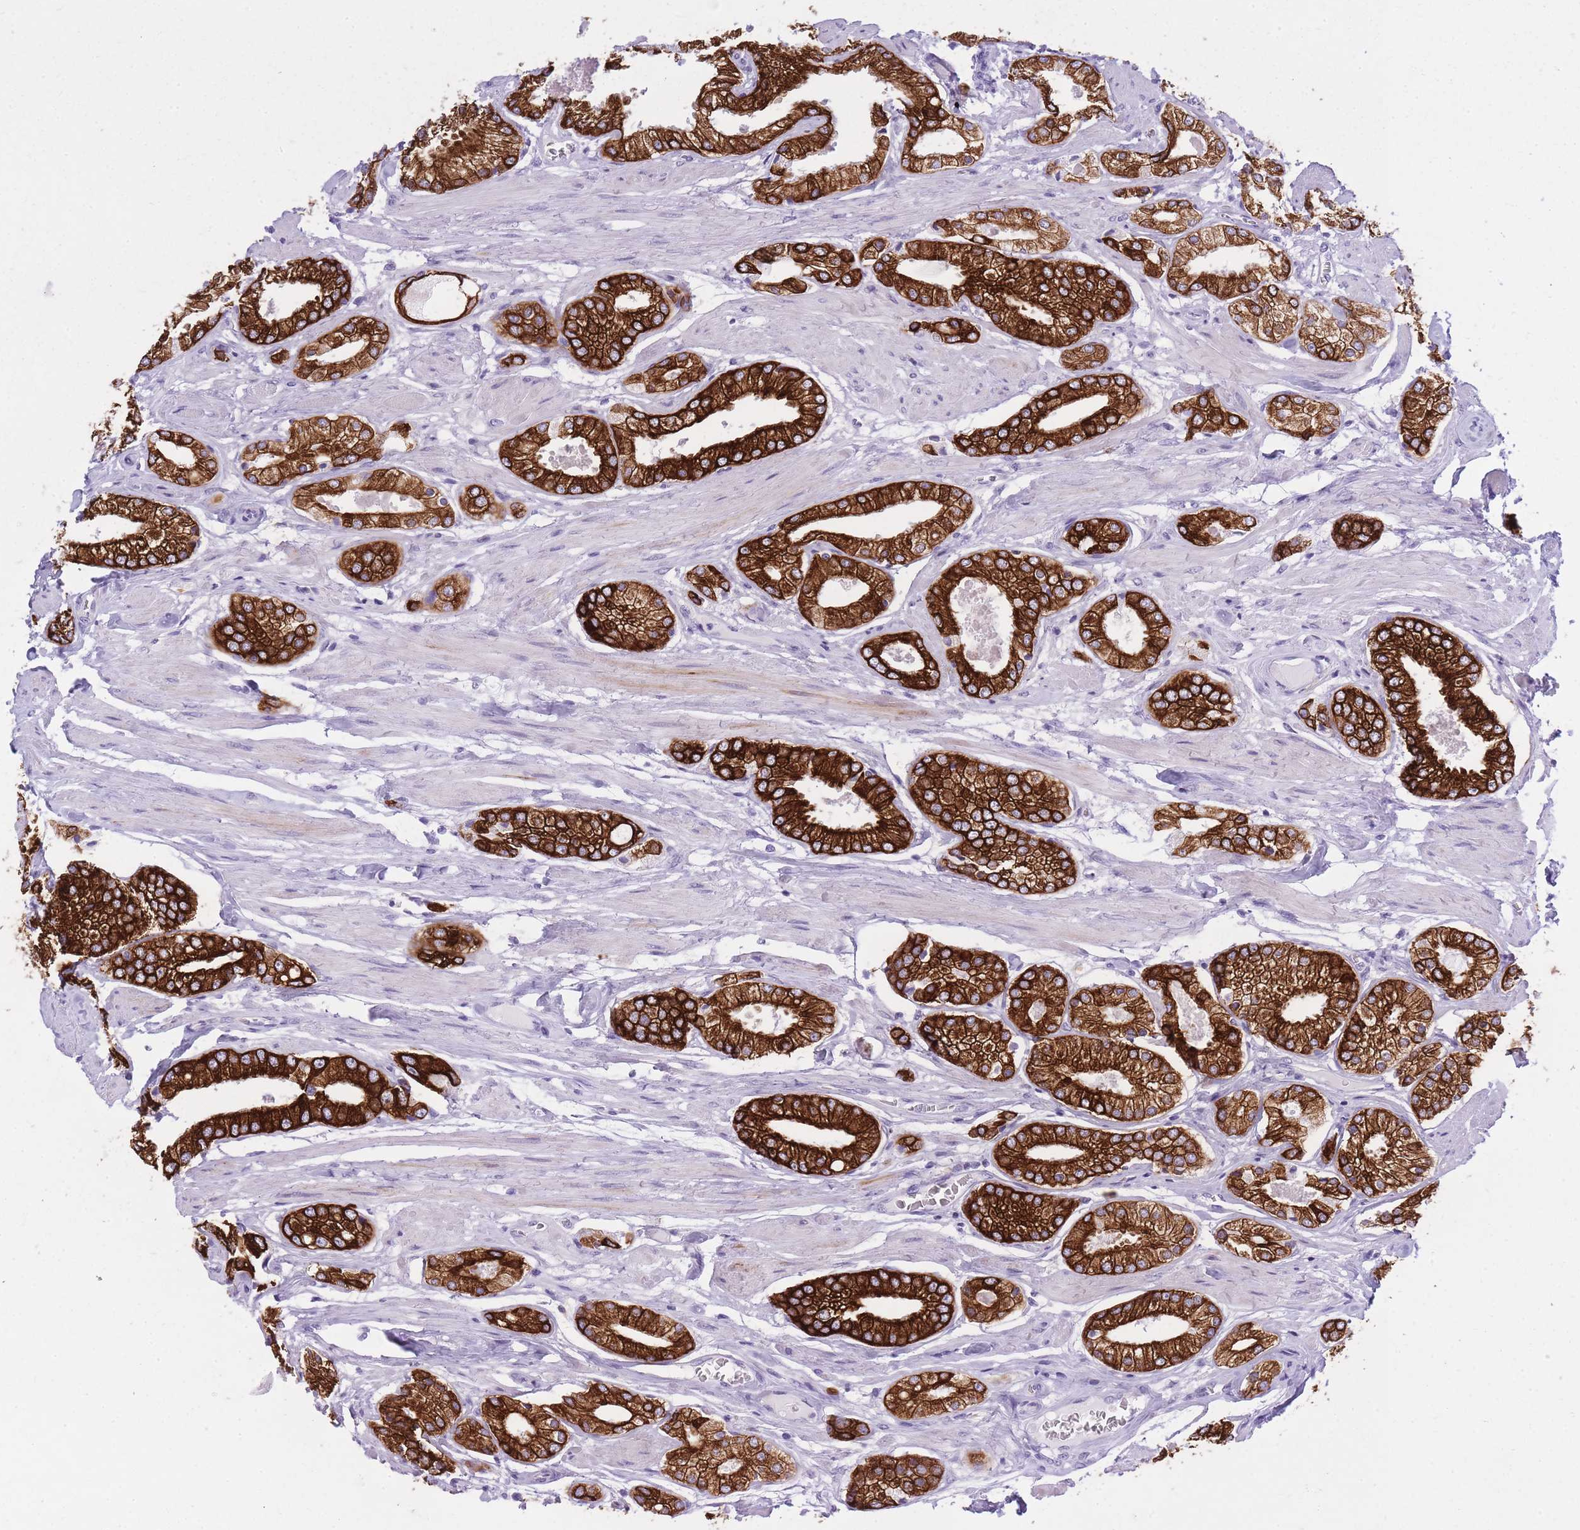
{"staining": {"intensity": "strong", "quantity": ">75%", "location": "cytoplasmic/membranous"}, "tissue": "prostate cancer", "cell_type": "Tumor cells", "image_type": "cancer", "snomed": [{"axis": "morphology", "description": "Adenocarcinoma, High grade"}, {"axis": "topography", "description": "Prostate and seminal vesicle, NOS"}], "caption": "Protein staining demonstrates strong cytoplasmic/membranous positivity in about >75% of tumor cells in prostate cancer.", "gene": "RADX", "patient": {"sex": "male", "age": 64}}